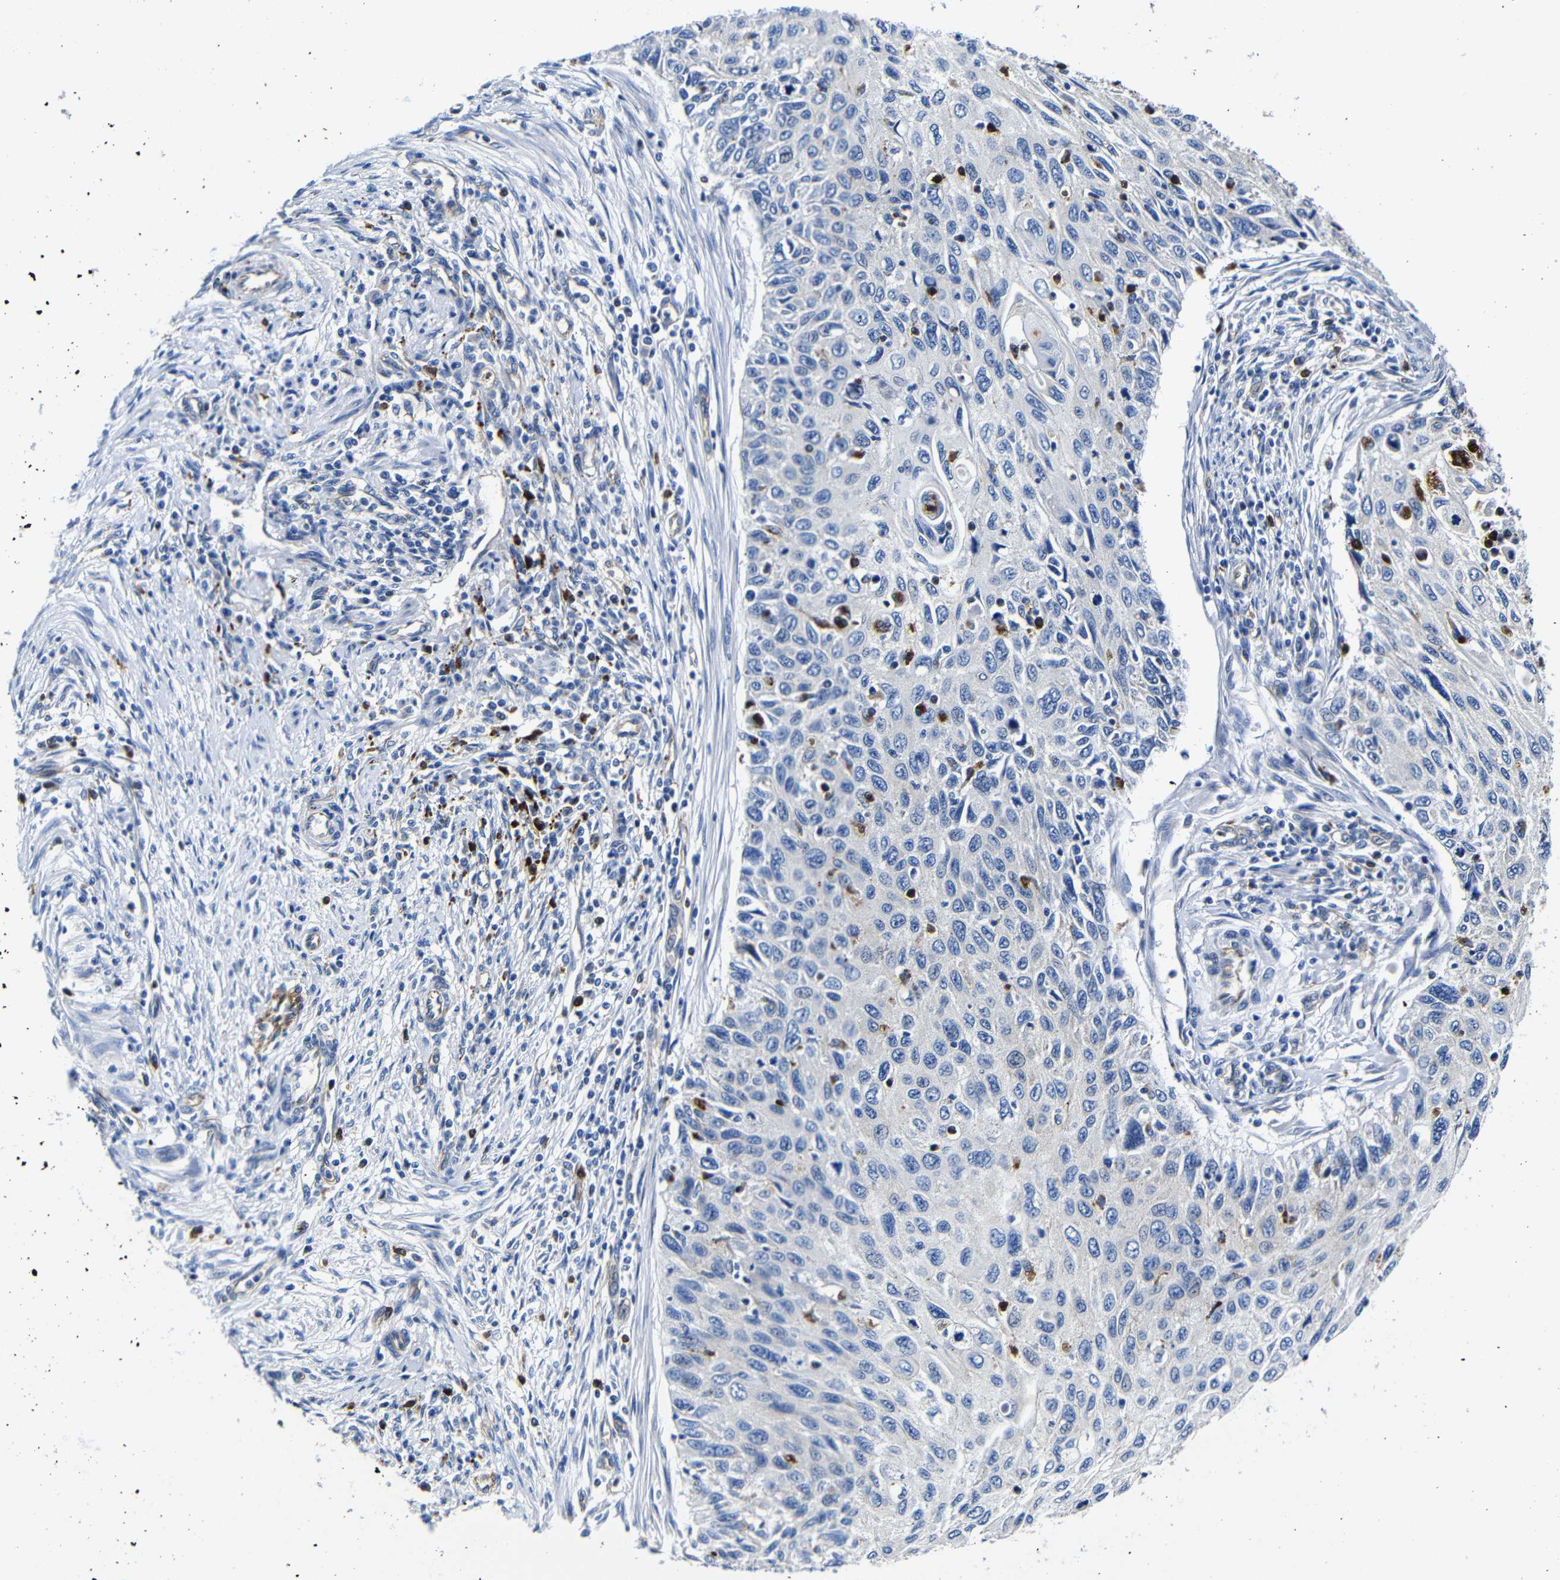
{"staining": {"intensity": "negative", "quantity": "none", "location": "none"}, "tissue": "cervical cancer", "cell_type": "Tumor cells", "image_type": "cancer", "snomed": [{"axis": "morphology", "description": "Squamous cell carcinoma, NOS"}, {"axis": "topography", "description": "Cervix"}], "caption": "High power microscopy micrograph of an immunohistochemistry (IHC) histopathology image of squamous cell carcinoma (cervical), revealing no significant staining in tumor cells. The staining is performed using DAB brown chromogen with nuclei counter-stained in using hematoxylin.", "gene": "GIMAP2", "patient": {"sex": "female", "age": 70}}